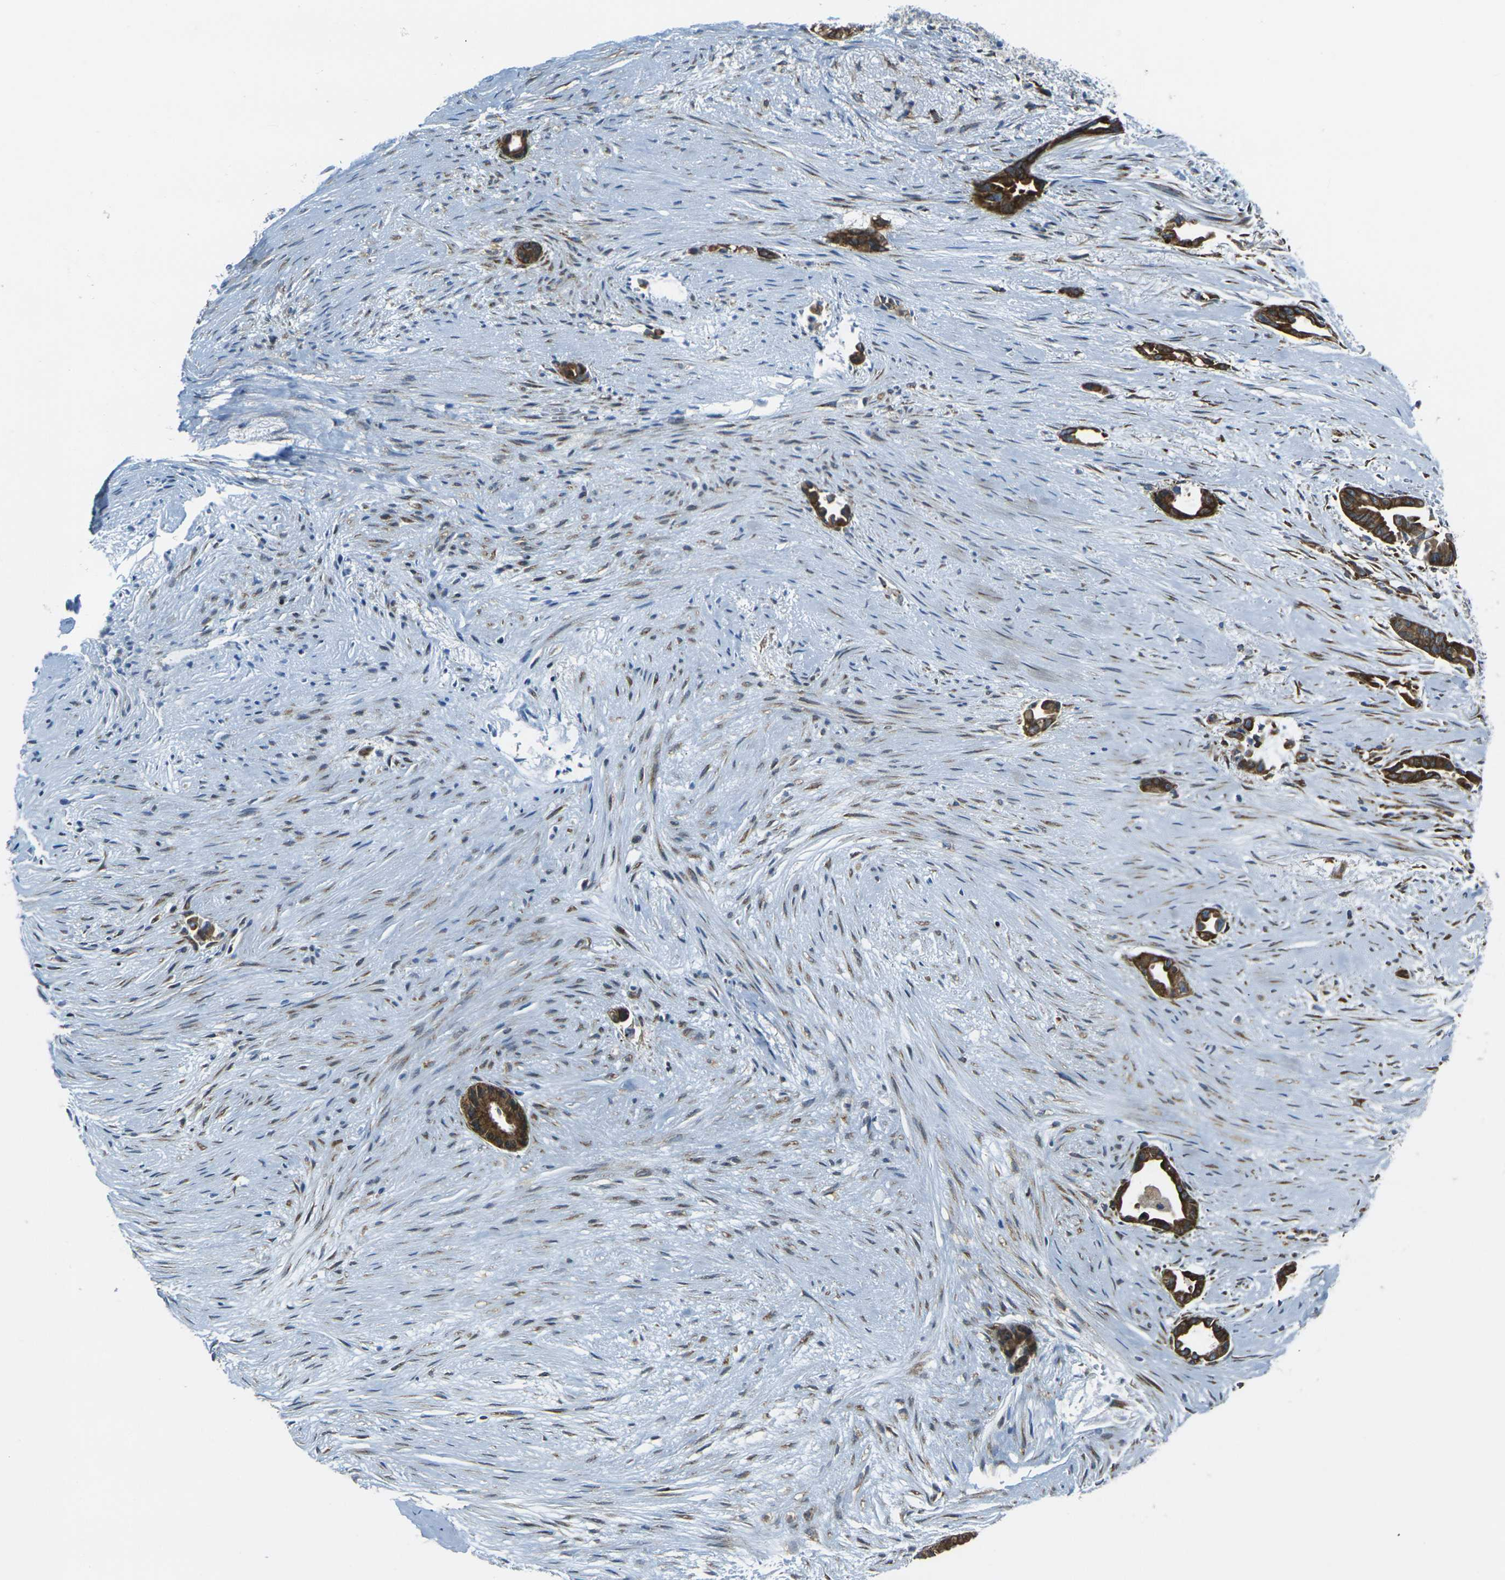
{"staining": {"intensity": "strong", "quantity": ">75%", "location": "cytoplasmic/membranous"}, "tissue": "liver cancer", "cell_type": "Tumor cells", "image_type": "cancer", "snomed": [{"axis": "morphology", "description": "Cholangiocarcinoma"}, {"axis": "topography", "description": "Liver"}], "caption": "IHC (DAB) staining of cholangiocarcinoma (liver) demonstrates strong cytoplasmic/membranous protein expression in approximately >75% of tumor cells.", "gene": "CELSR2", "patient": {"sex": "female", "age": 55}}